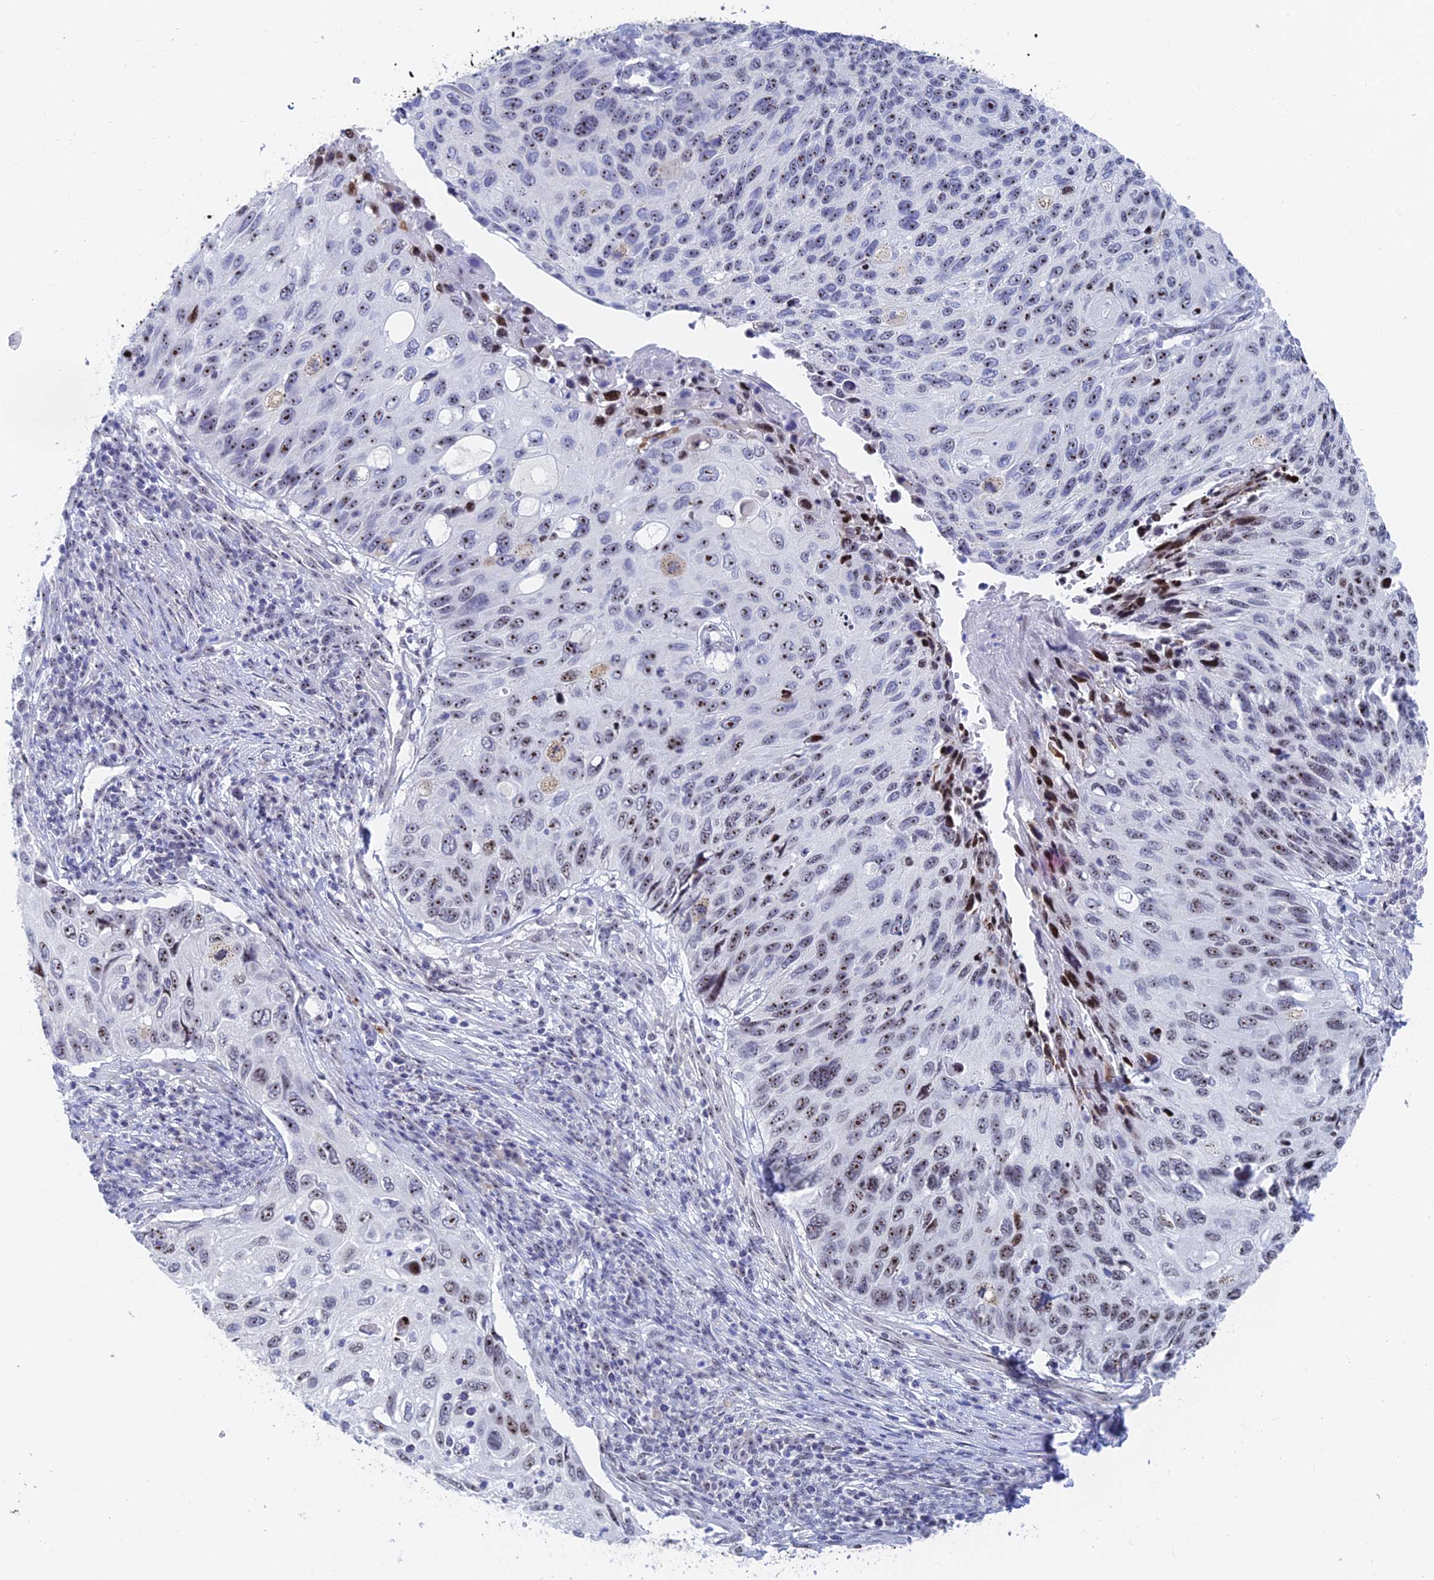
{"staining": {"intensity": "moderate", "quantity": "25%-75%", "location": "nuclear"}, "tissue": "cervical cancer", "cell_type": "Tumor cells", "image_type": "cancer", "snomed": [{"axis": "morphology", "description": "Squamous cell carcinoma, NOS"}, {"axis": "topography", "description": "Cervix"}], "caption": "High-magnification brightfield microscopy of cervical squamous cell carcinoma stained with DAB (3,3'-diaminobenzidine) (brown) and counterstained with hematoxylin (blue). tumor cells exhibit moderate nuclear expression is seen in approximately25%-75% of cells. (DAB IHC, brown staining for protein, blue staining for nuclei).", "gene": "RSL1D1", "patient": {"sex": "female", "age": 70}}